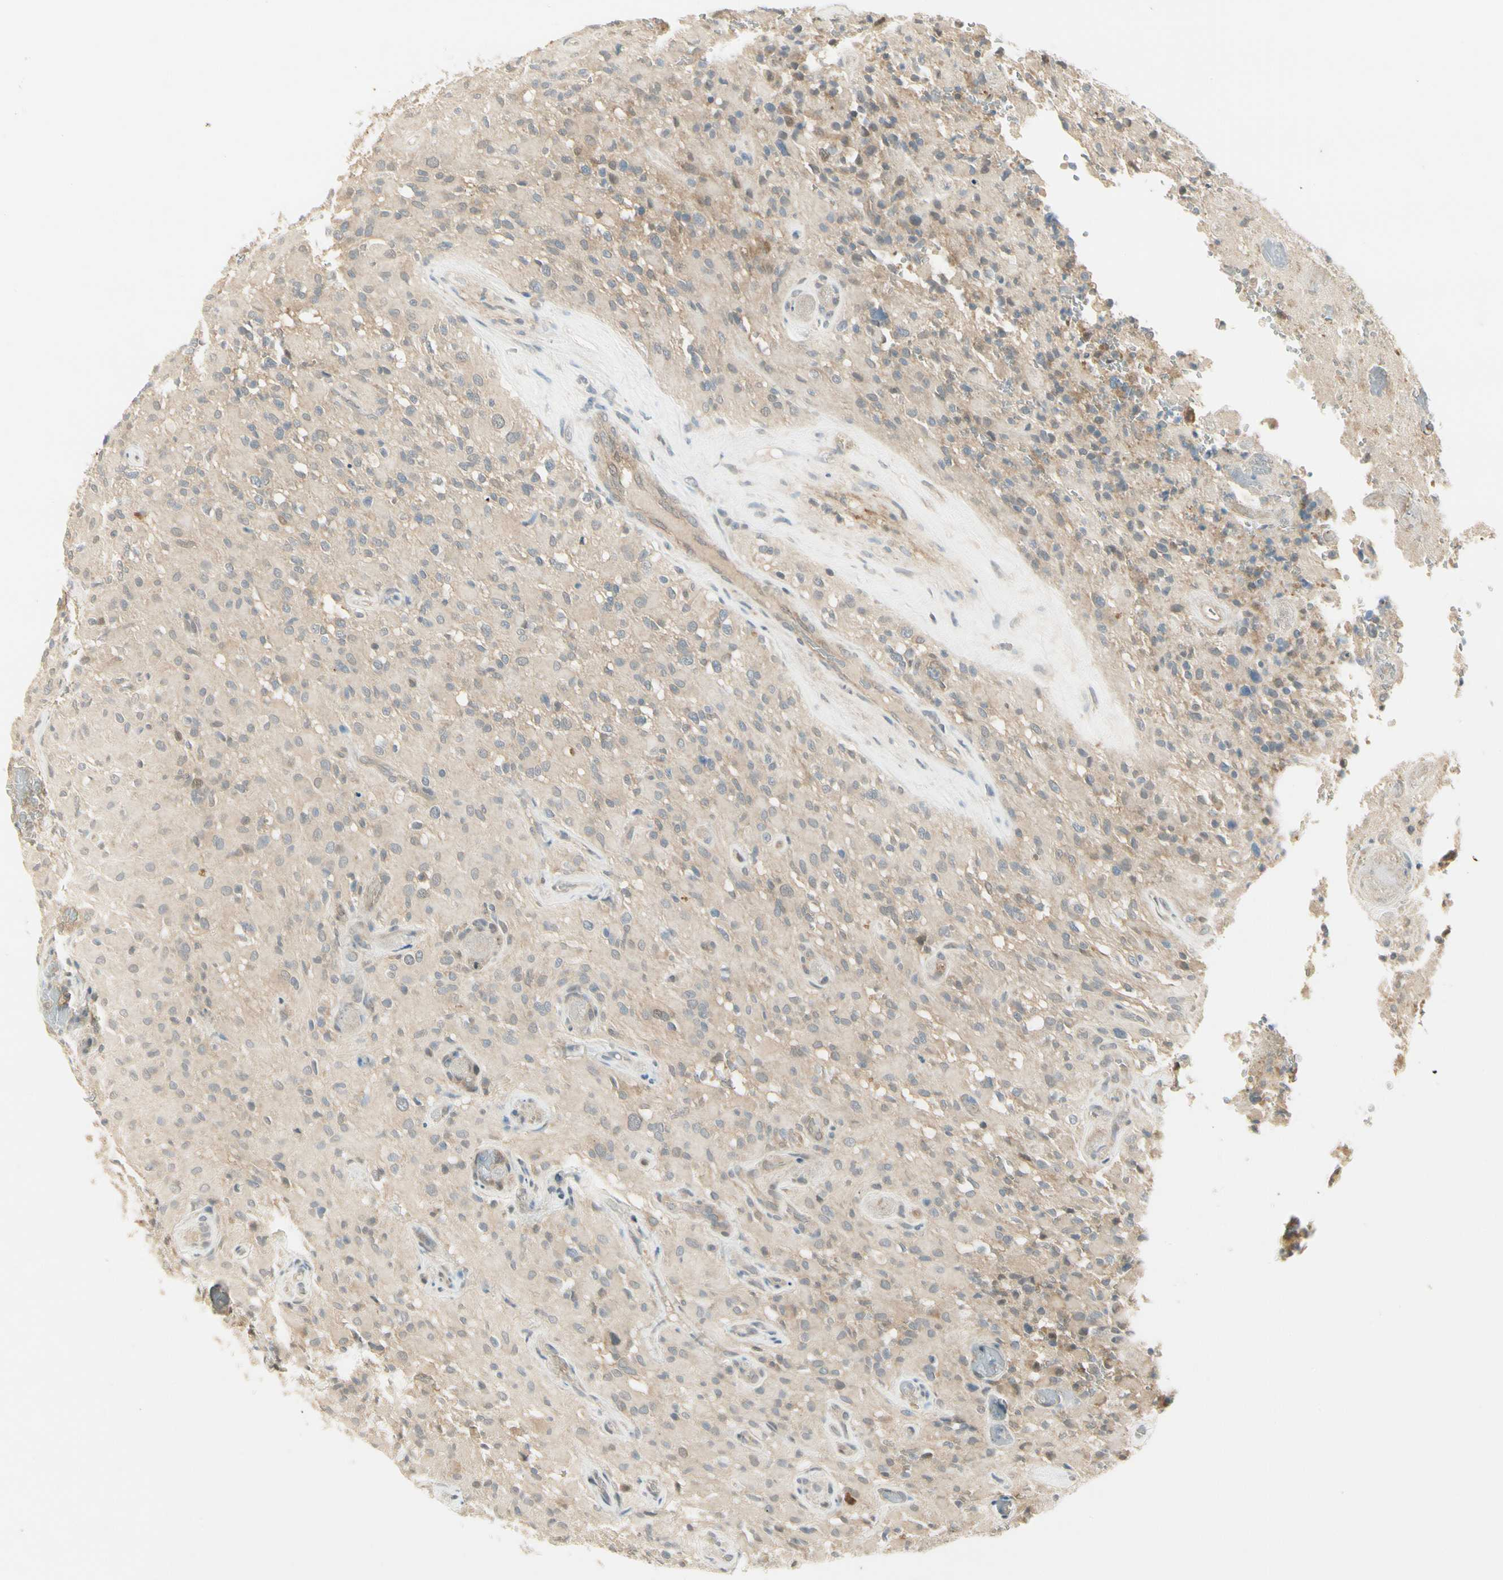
{"staining": {"intensity": "weak", "quantity": "25%-75%", "location": "cytoplasmic/membranous"}, "tissue": "glioma", "cell_type": "Tumor cells", "image_type": "cancer", "snomed": [{"axis": "morphology", "description": "Glioma, malignant, High grade"}, {"axis": "topography", "description": "Brain"}], "caption": "IHC photomicrograph of neoplastic tissue: human malignant high-grade glioma stained using immunohistochemistry displays low levels of weak protein expression localized specifically in the cytoplasmic/membranous of tumor cells, appearing as a cytoplasmic/membranous brown color.", "gene": "EPHB3", "patient": {"sex": "male", "age": 71}}